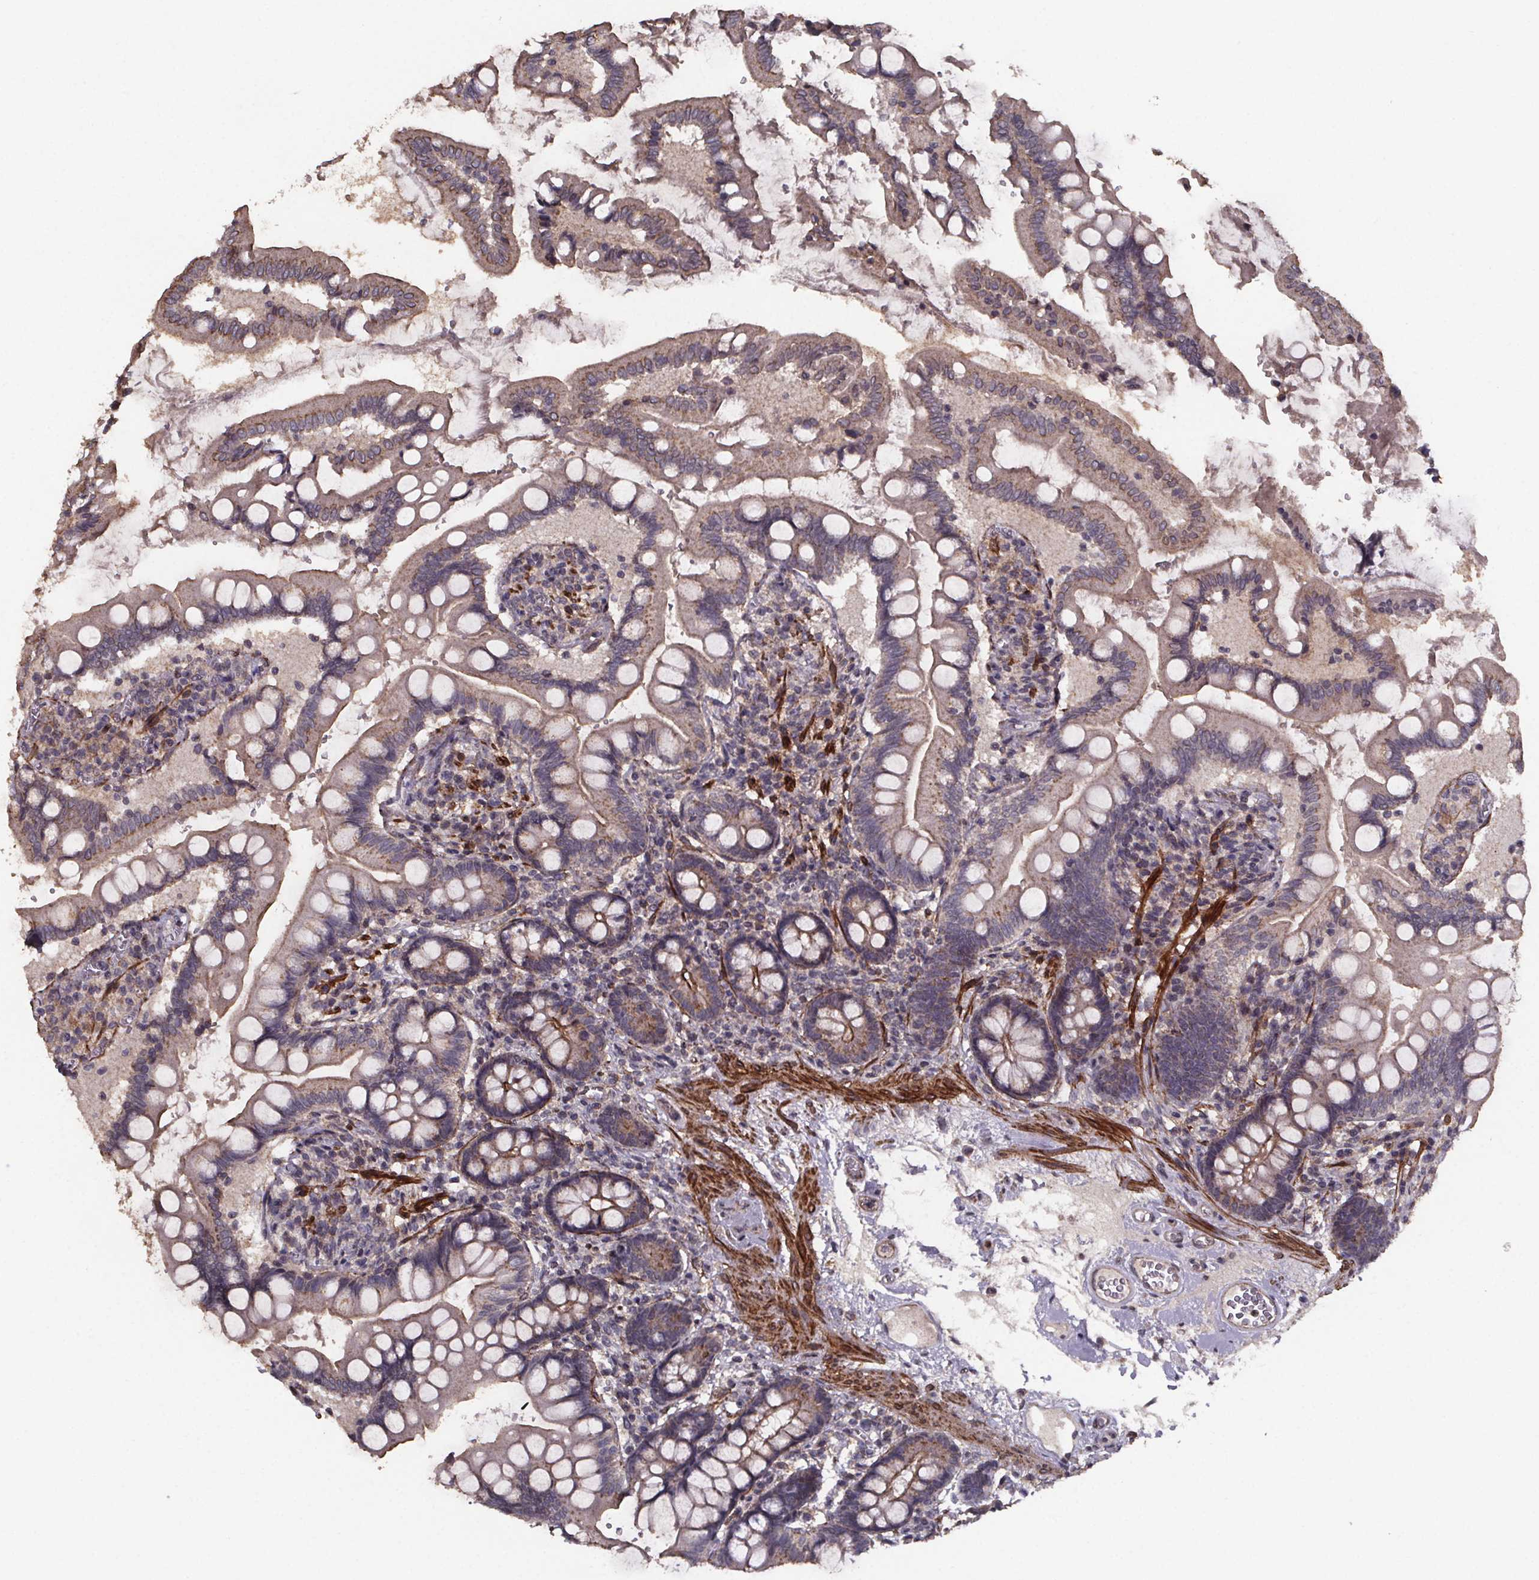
{"staining": {"intensity": "moderate", "quantity": "<25%", "location": "cytoplasmic/membranous"}, "tissue": "small intestine", "cell_type": "Glandular cells", "image_type": "normal", "snomed": [{"axis": "morphology", "description": "Normal tissue, NOS"}, {"axis": "topography", "description": "Small intestine"}], "caption": "Protein expression analysis of normal small intestine reveals moderate cytoplasmic/membranous positivity in approximately <25% of glandular cells. (DAB IHC with brightfield microscopy, high magnification).", "gene": "PALLD", "patient": {"sex": "female", "age": 56}}